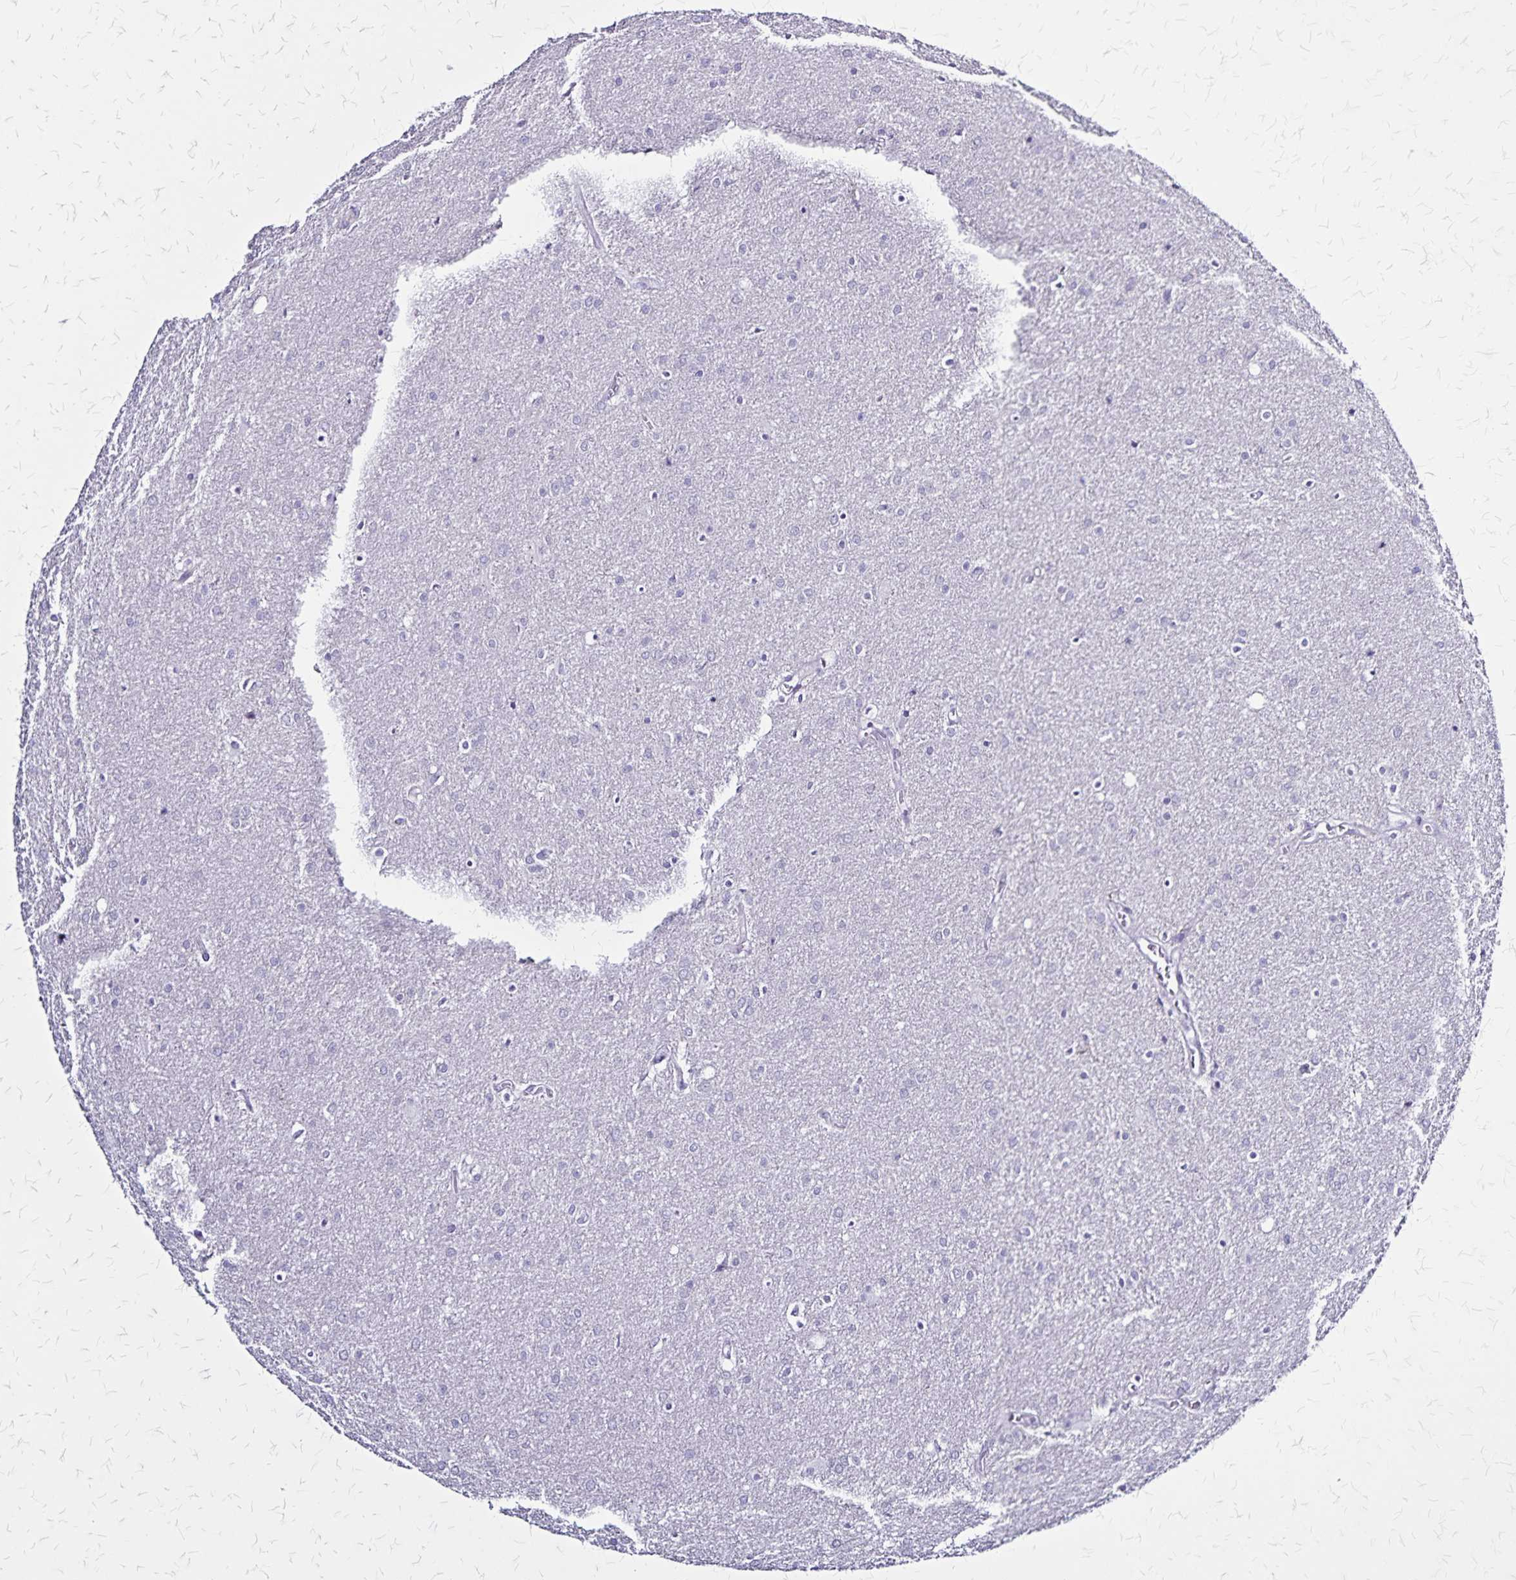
{"staining": {"intensity": "negative", "quantity": "none", "location": "none"}, "tissue": "glioma", "cell_type": "Tumor cells", "image_type": "cancer", "snomed": [{"axis": "morphology", "description": "Glioma, malignant, Low grade"}, {"axis": "topography", "description": "Brain"}], "caption": "This micrograph is of glioma stained with immunohistochemistry to label a protein in brown with the nuclei are counter-stained blue. There is no expression in tumor cells.", "gene": "PLXNA4", "patient": {"sex": "female", "age": 32}}